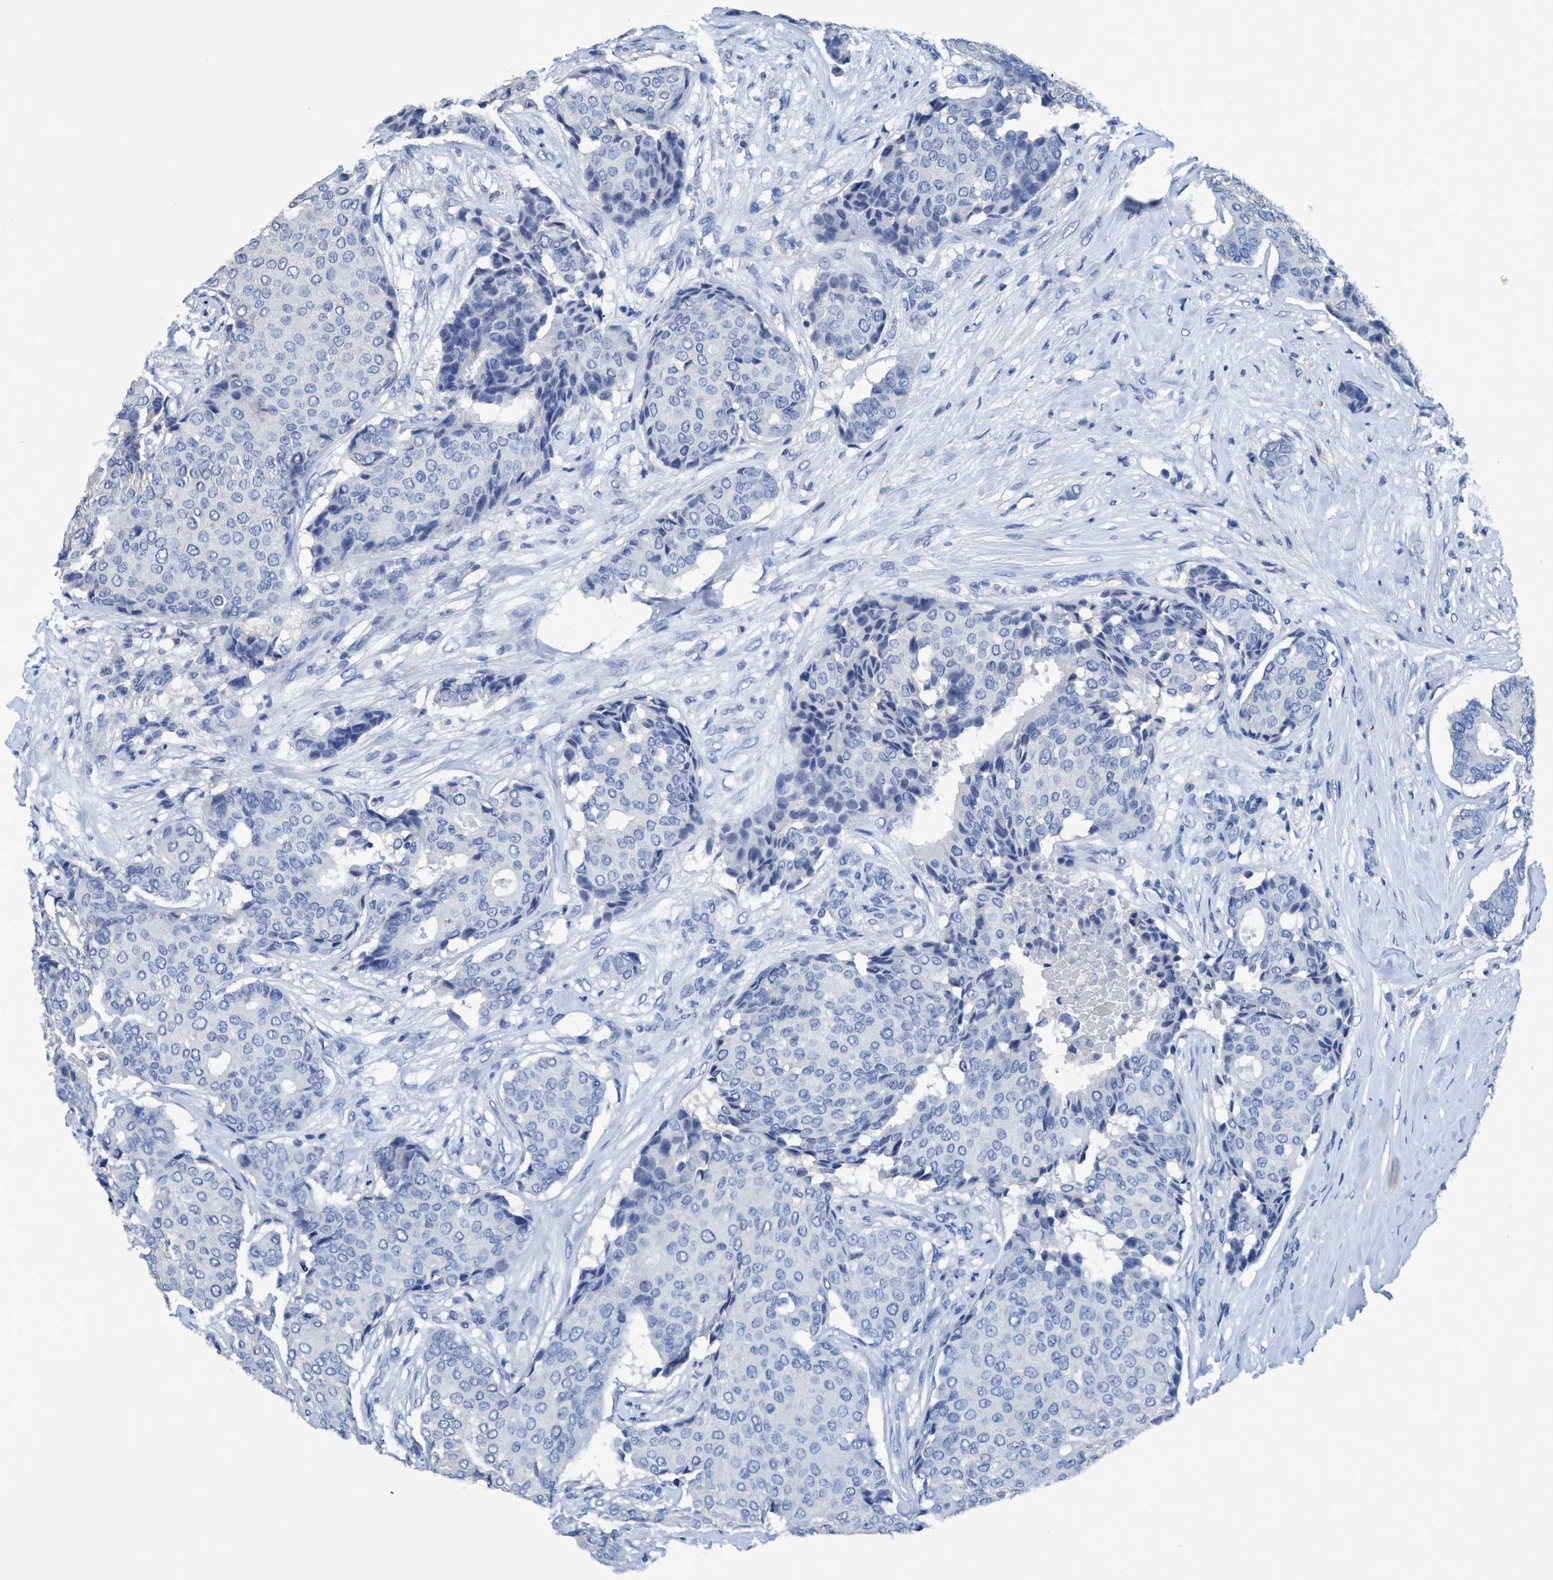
{"staining": {"intensity": "negative", "quantity": "none", "location": "none"}, "tissue": "breast cancer", "cell_type": "Tumor cells", "image_type": "cancer", "snomed": [{"axis": "morphology", "description": "Duct carcinoma"}, {"axis": "topography", "description": "Breast"}], "caption": "Human breast cancer stained for a protein using immunohistochemistry (IHC) exhibits no positivity in tumor cells.", "gene": "DNAI1", "patient": {"sex": "female", "age": 75}}